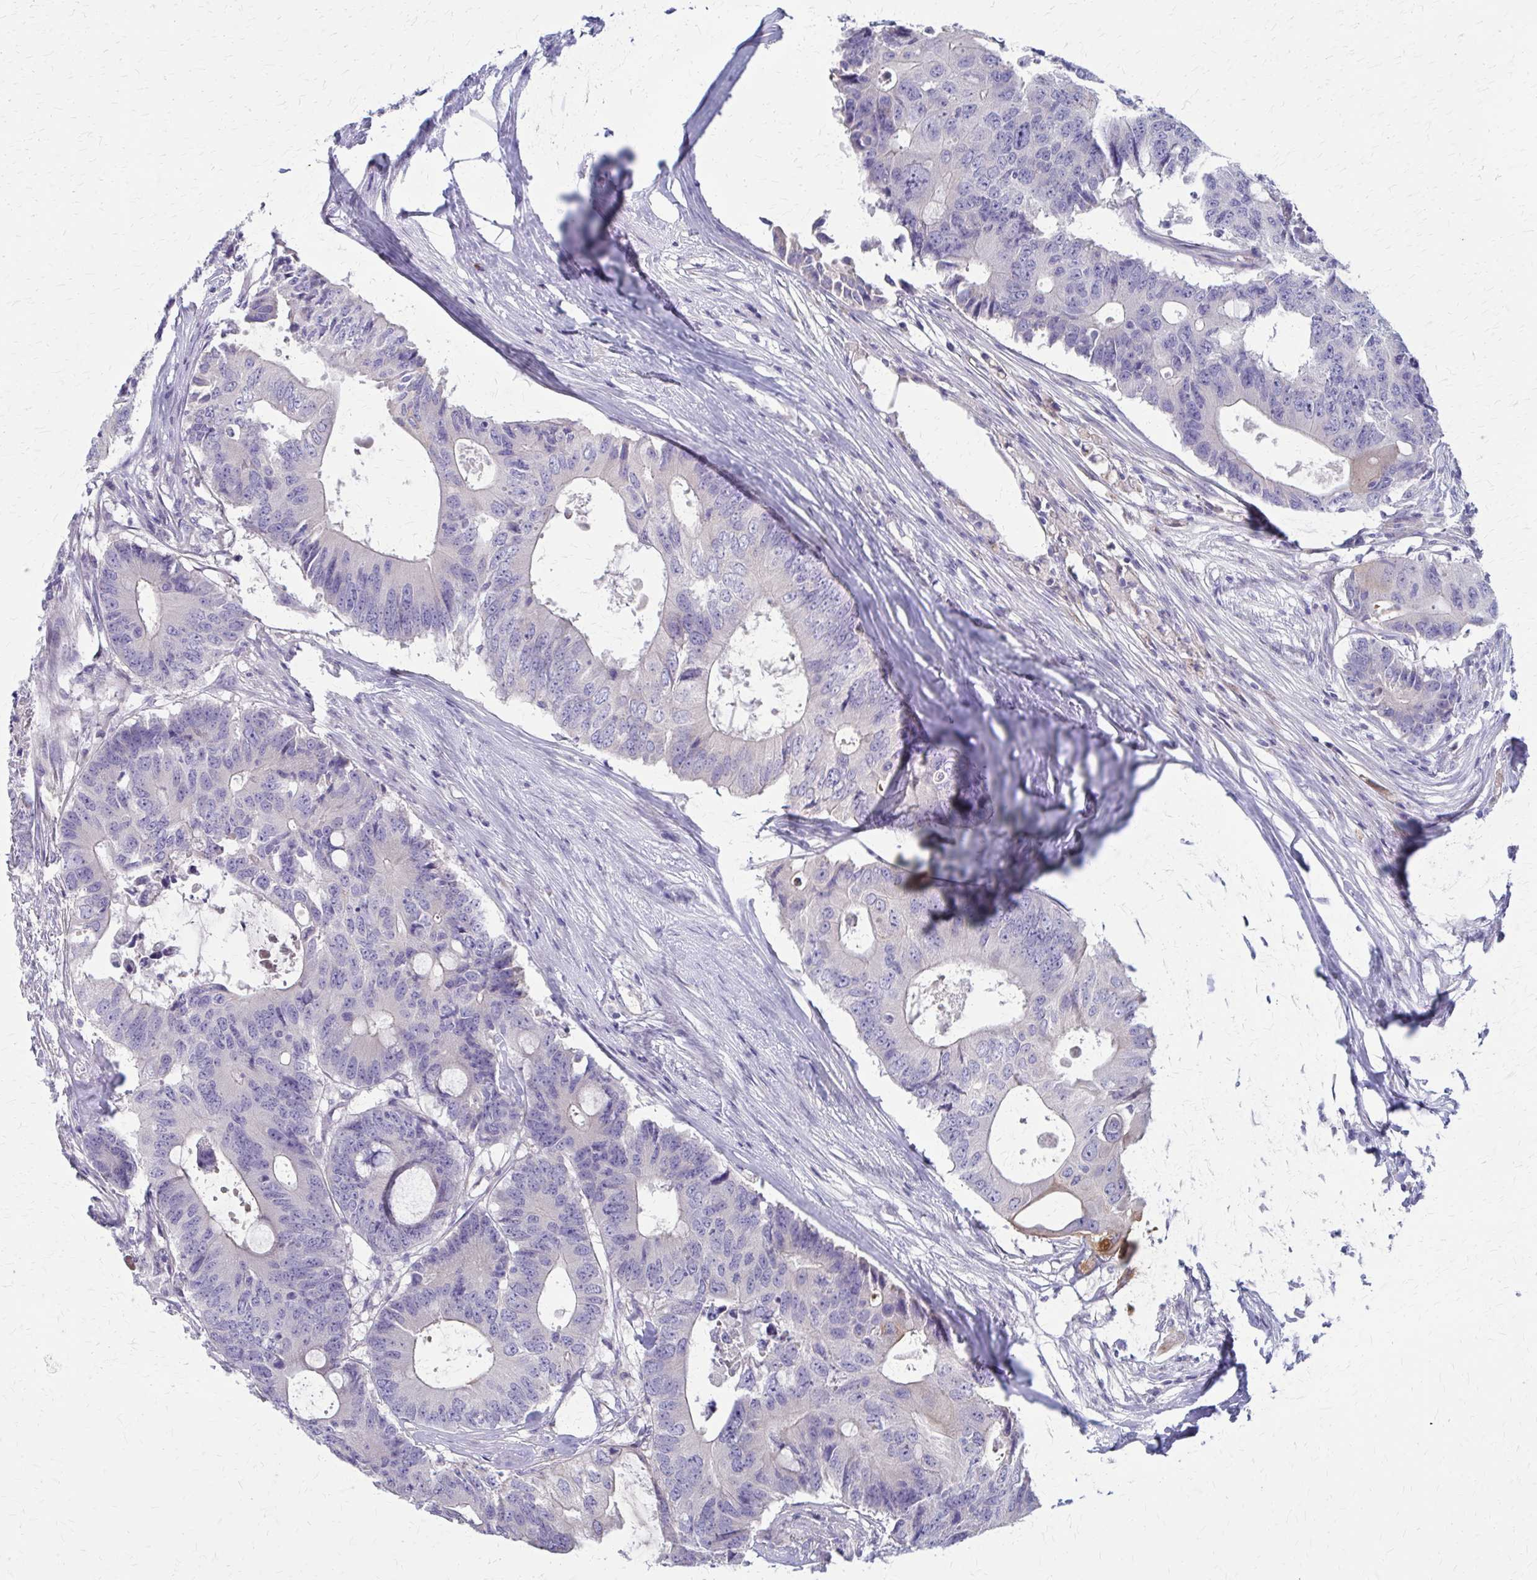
{"staining": {"intensity": "moderate", "quantity": "<25%", "location": "cytoplasmic/membranous"}, "tissue": "colorectal cancer", "cell_type": "Tumor cells", "image_type": "cancer", "snomed": [{"axis": "morphology", "description": "Adenocarcinoma, NOS"}, {"axis": "topography", "description": "Colon"}], "caption": "Protein staining of colorectal adenocarcinoma tissue exhibits moderate cytoplasmic/membranous staining in approximately <25% of tumor cells. Immunohistochemistry (ihc) stains the protein in brown and the nuclei are stained blue.", "gene": "GLYATL2", "patient": {"sex": "male", "age": 71}}